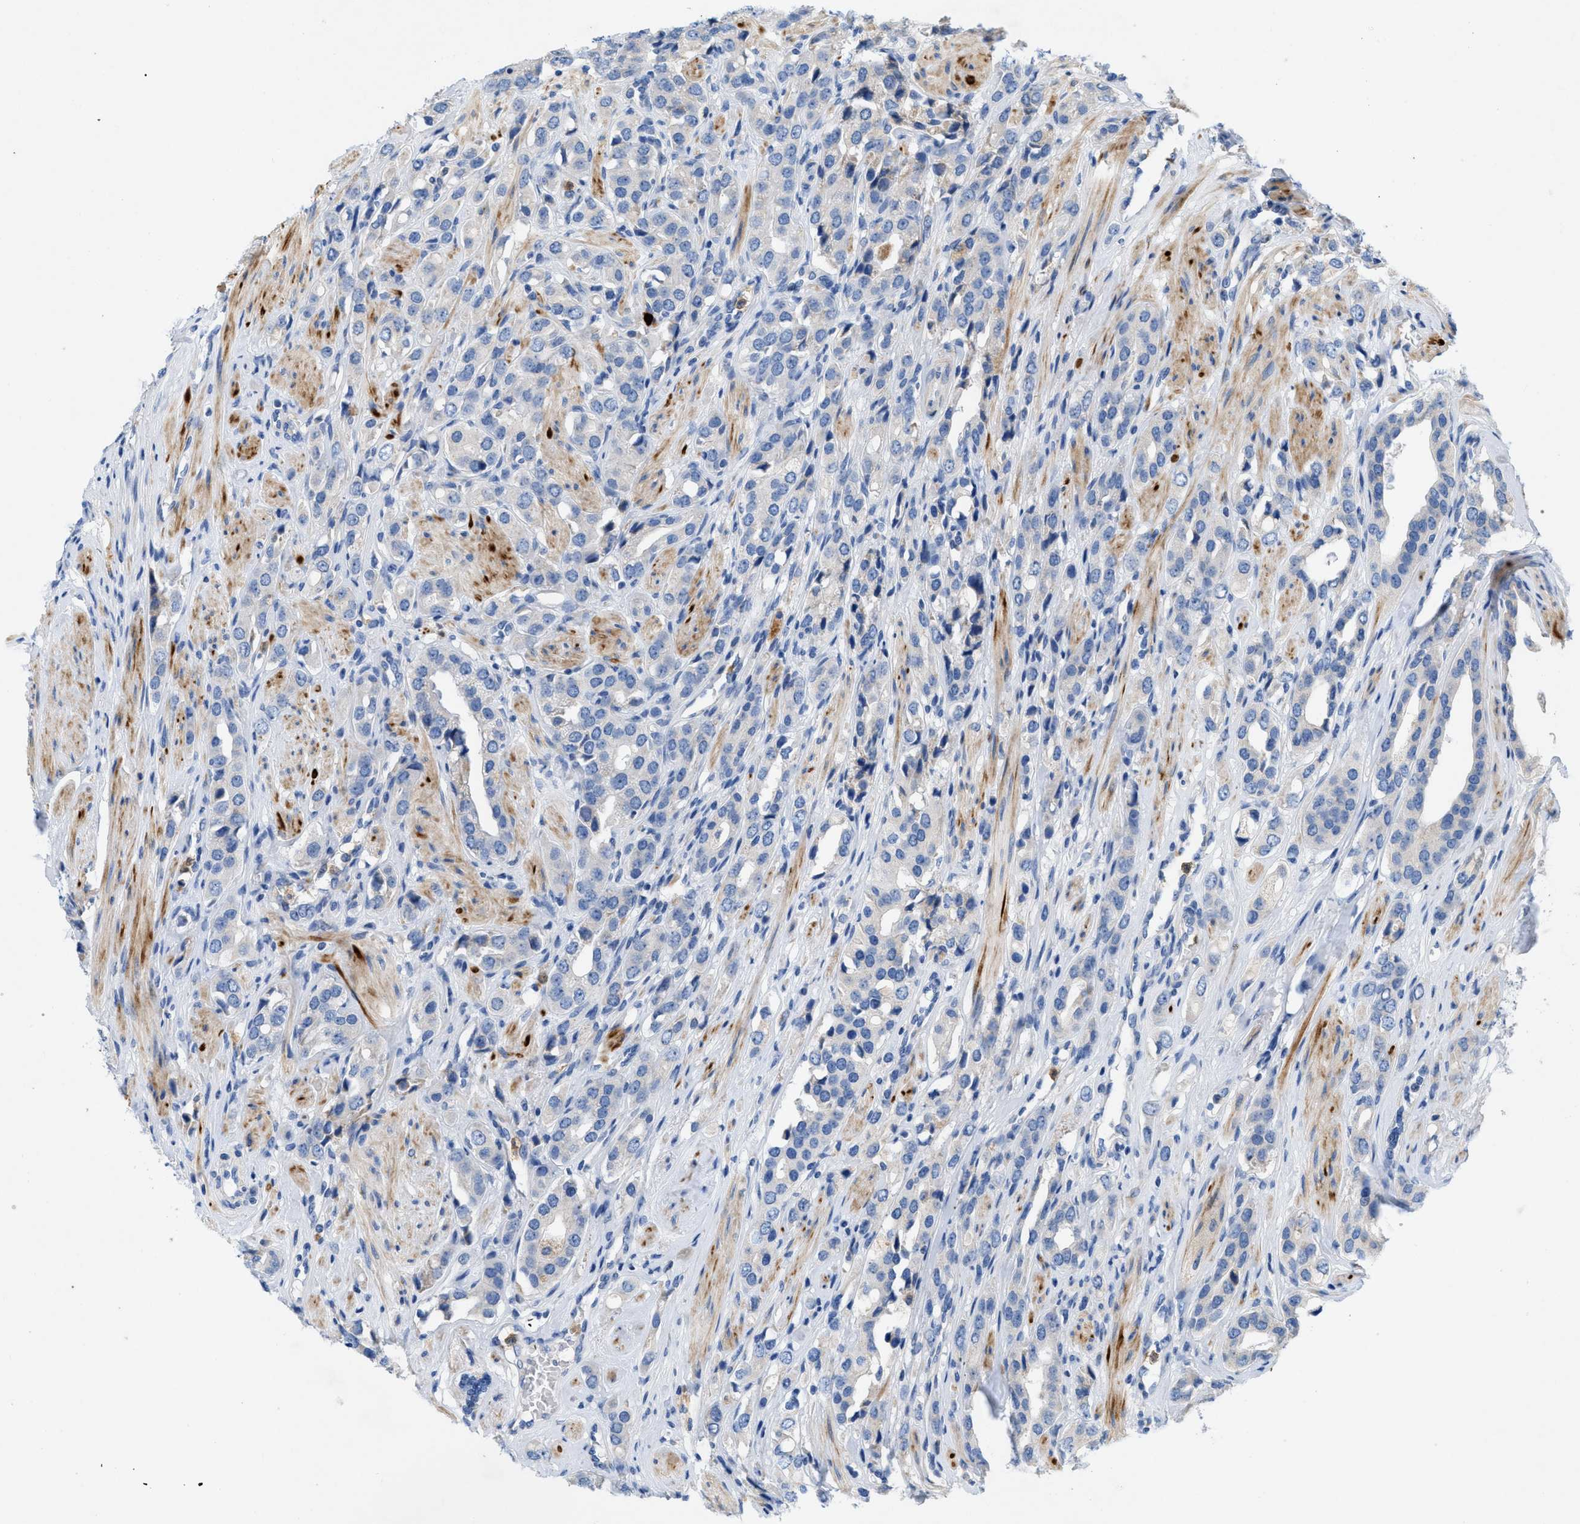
{"staining": {"intensity": "negative", "quantity": "none", "location": "none"}, "tissue": "prostate cancer", "cell_type": "Tumor cells", "image_type": "cancer", "snomed": [{"axis": "morphology", "description": "Adenocarcinoma, High grade"}, {"axis": "topography", "description": "Prostate"}], "caption": "IHC photomicrograph of neoplastic tissue: prostate cancer (high-grade adenocarcinoma) stained with DAB reveals no significant protein staining in tumor cells. (DAB IHC, high magnification).", "gene": "PLPPR5", "patient": {"sex": "male", "age": 52}}